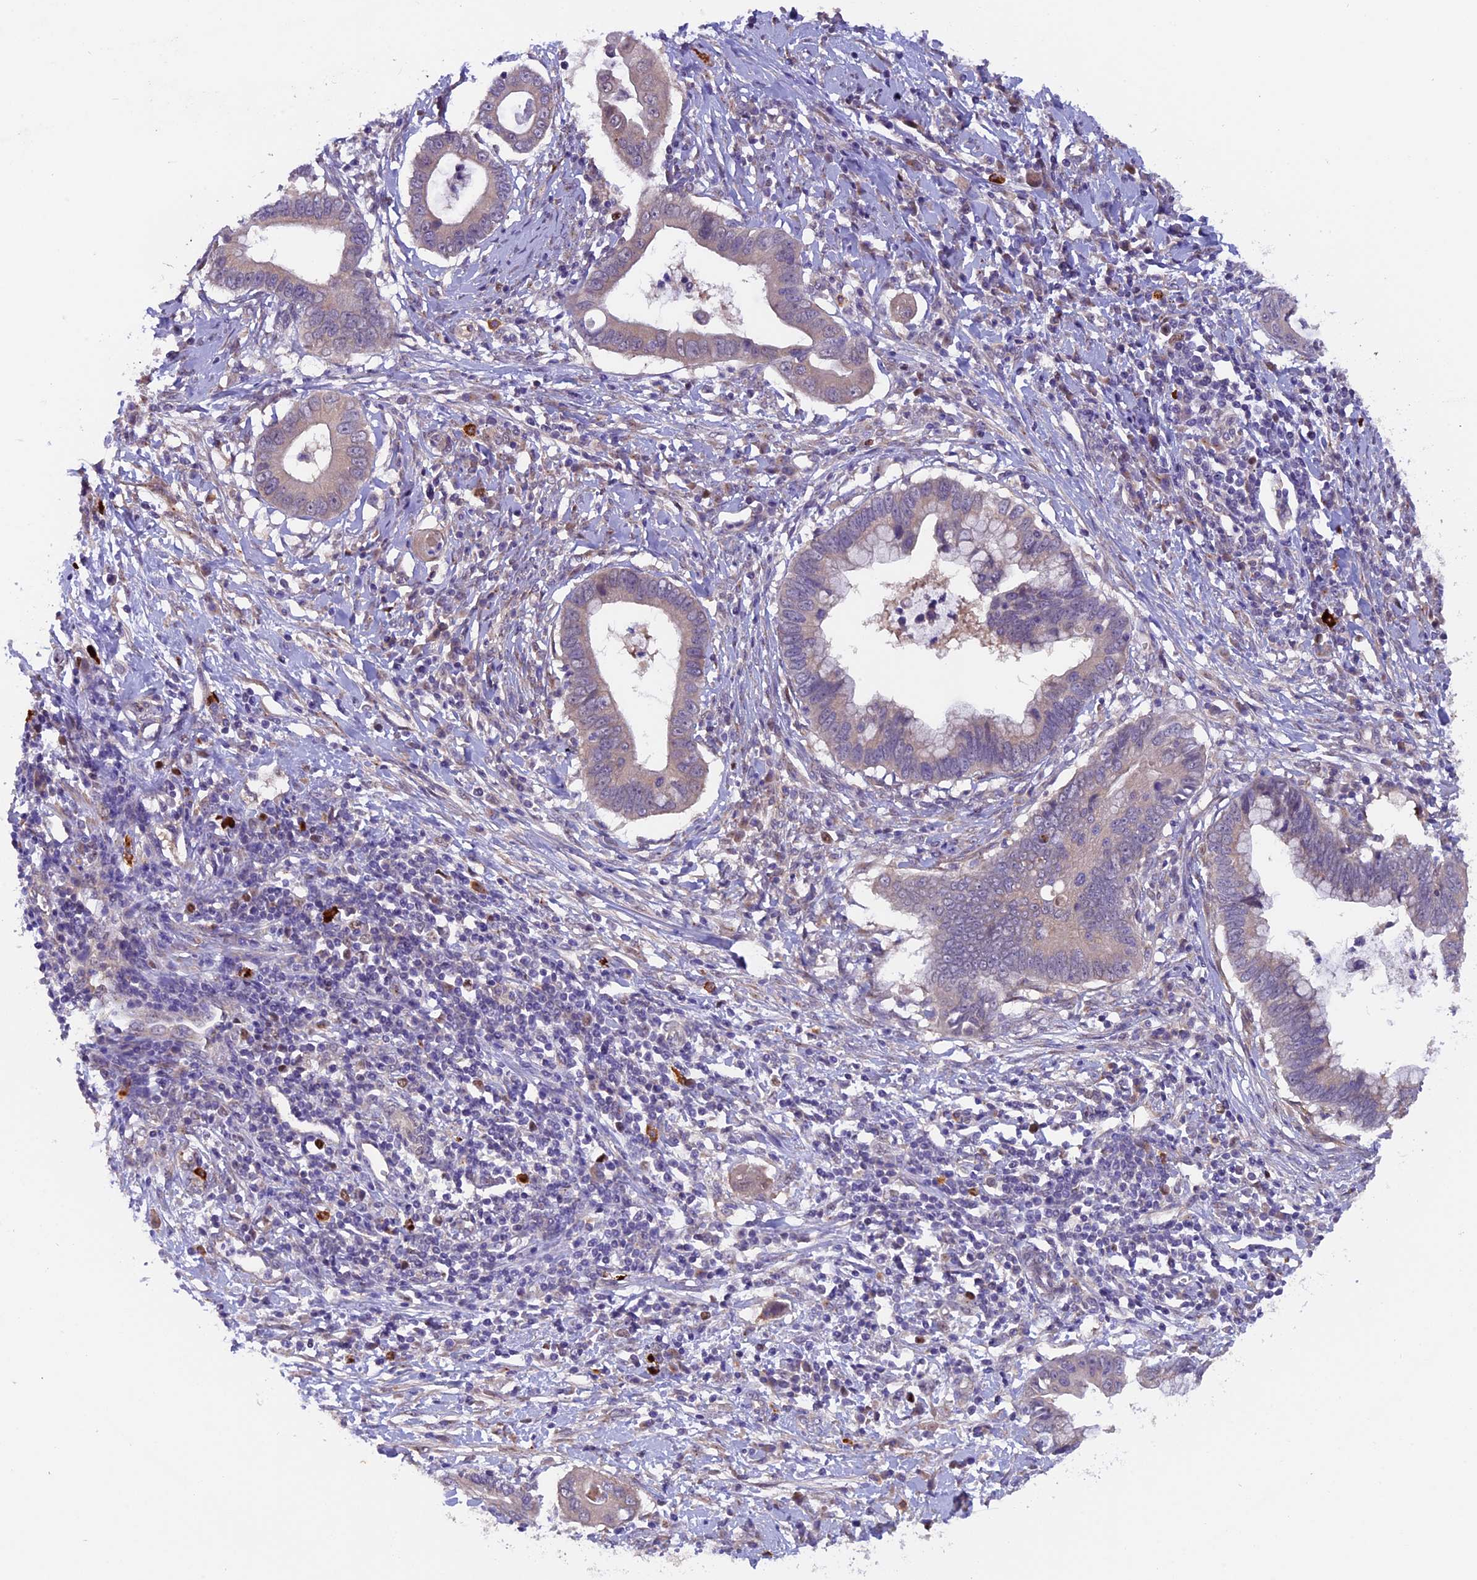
{"staining": {"intensity": "negative", "quantity": "none", "location": "none"}, "tissue": "cervical cancer", "cell_type": "Tumor cells", "image_type": "cancer", "snomed": [{"axis": "morphology", "description": "Adenocarcinoma, NOS"}, {"axis": "topography", "description": "Cervix"}], "caption": "Immunohistochemical staining of adenocarcinoma (cervical) shows no significant staining in tumor cells.", "gene": "CCDC9B", "patient": {"sex": "female", "age": 44}}